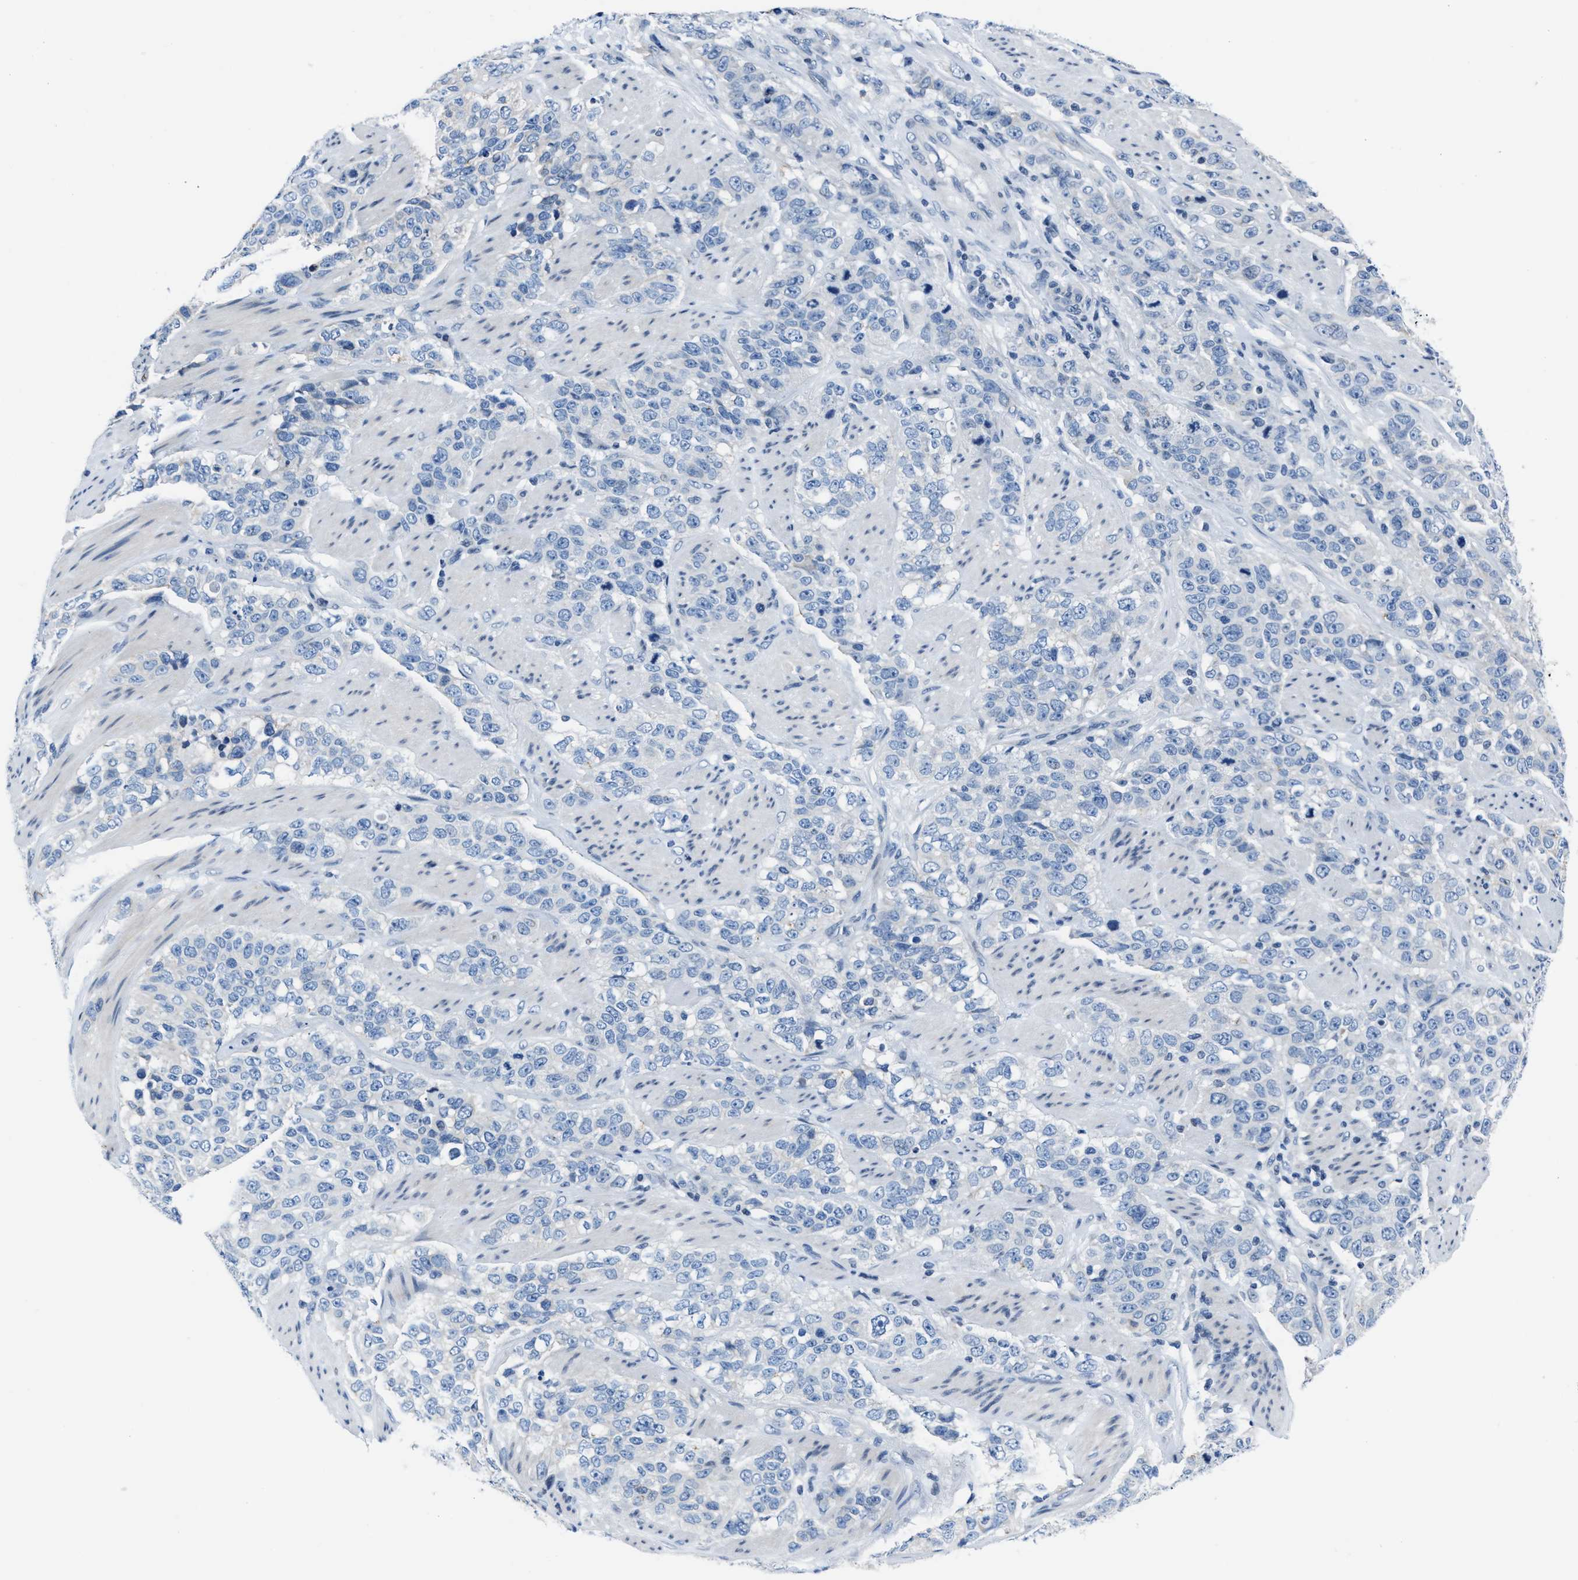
{"staining": {"intensity": "negative", "quantity": "none", "location": "none"}, "tissue": "stomach cancer", "cell_type": "Tumor cells", "image_type": "cancer", "snomed": [{"axis": "morphology", "description": "Adenocarcinoma, NOS"}, {"axis": "topography", "description": "Stomach"}], "caption": "The histopathology image shows no significant staining in tumor cells of stomach adenocarcinoma.", "gene": "ASZ1", "patient": {"sex": "male", "age": 48}}